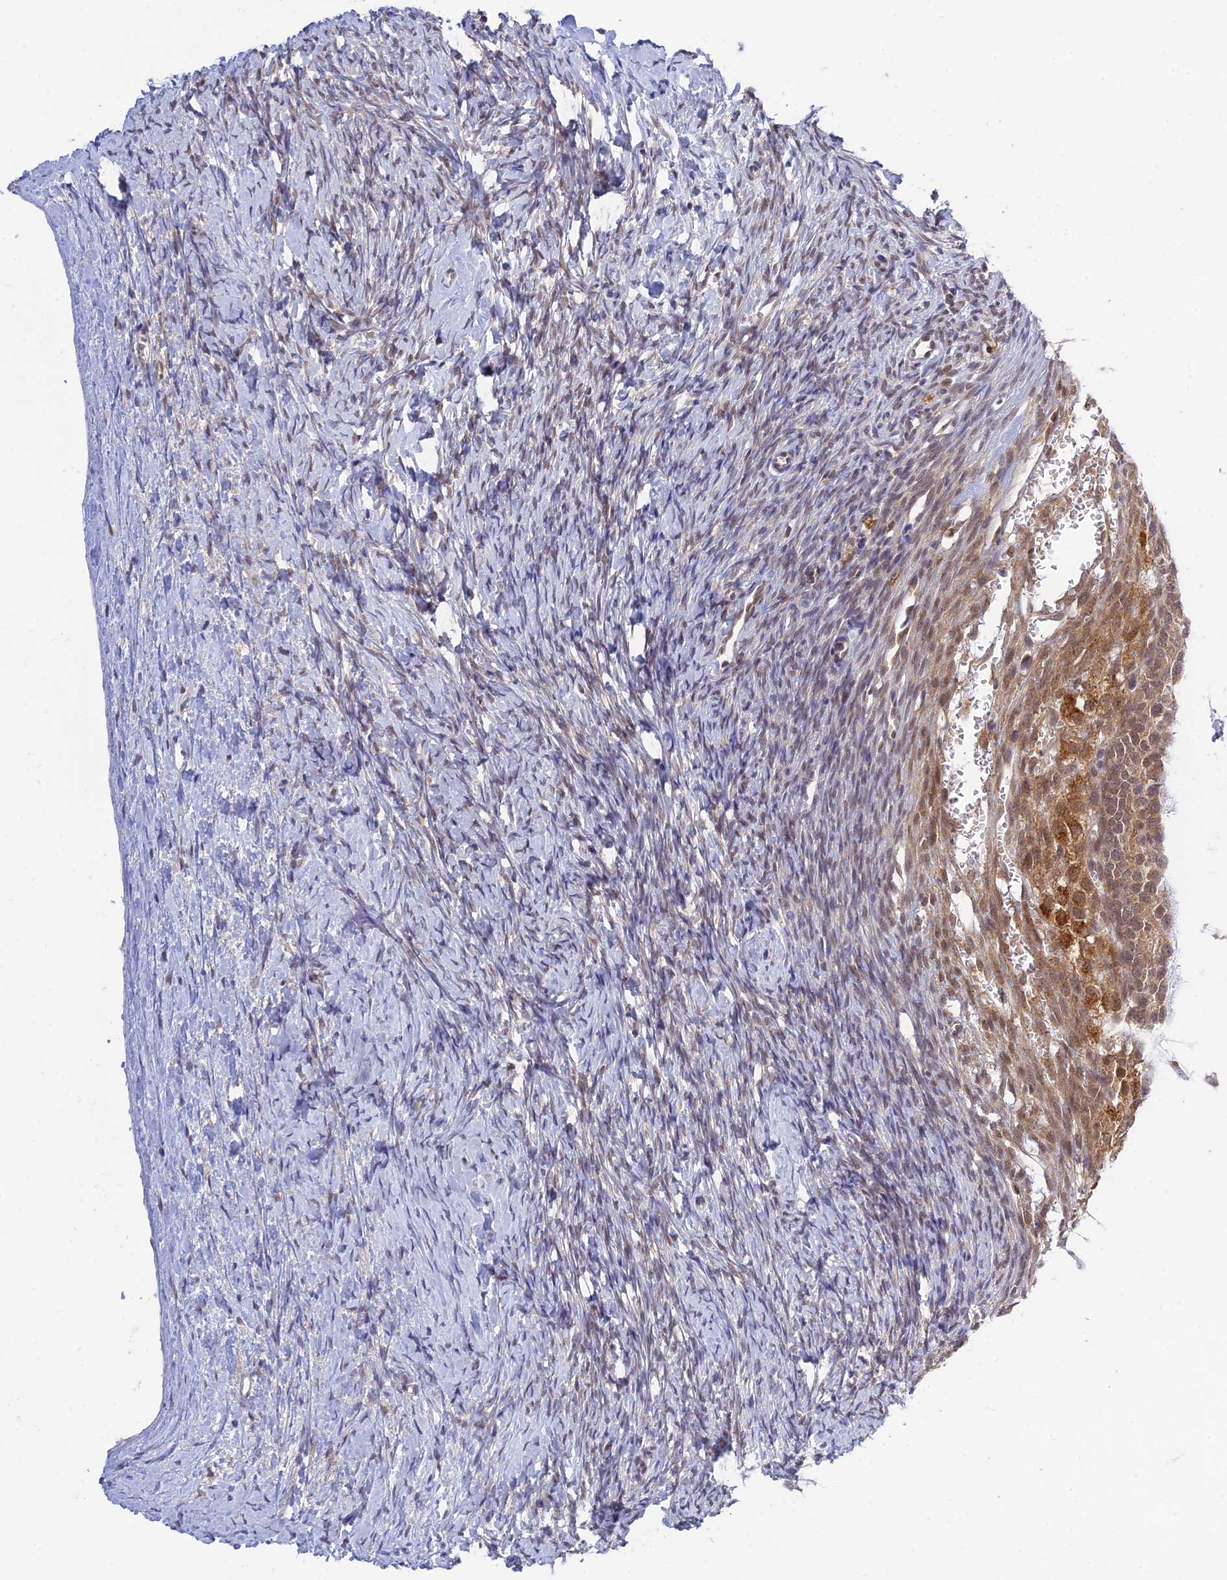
{"staining": {"intensity": "moderate", "quantity": ">75%", "location": "cytoplasmic/membranous,nuclear"}, "tissue": "ovary", "cell_type": "Follicle cells", "image_type": "normal", "snomed": [{"axis": "morphology", "description": "Normal tissue, NOS"}, {"axis": "morphology", "description": "Developmental malformation"}, {"axis": "topography", "description": "Ovary"}], "caption": "The histopathology image shows staining of benign ovary, revealing moderate cytoplasmic/membranous,nuclear protein positivity (brown color) within follicle cells.", "gene": "SKIC8", "patient": {"sex": "female", "age": 39}}